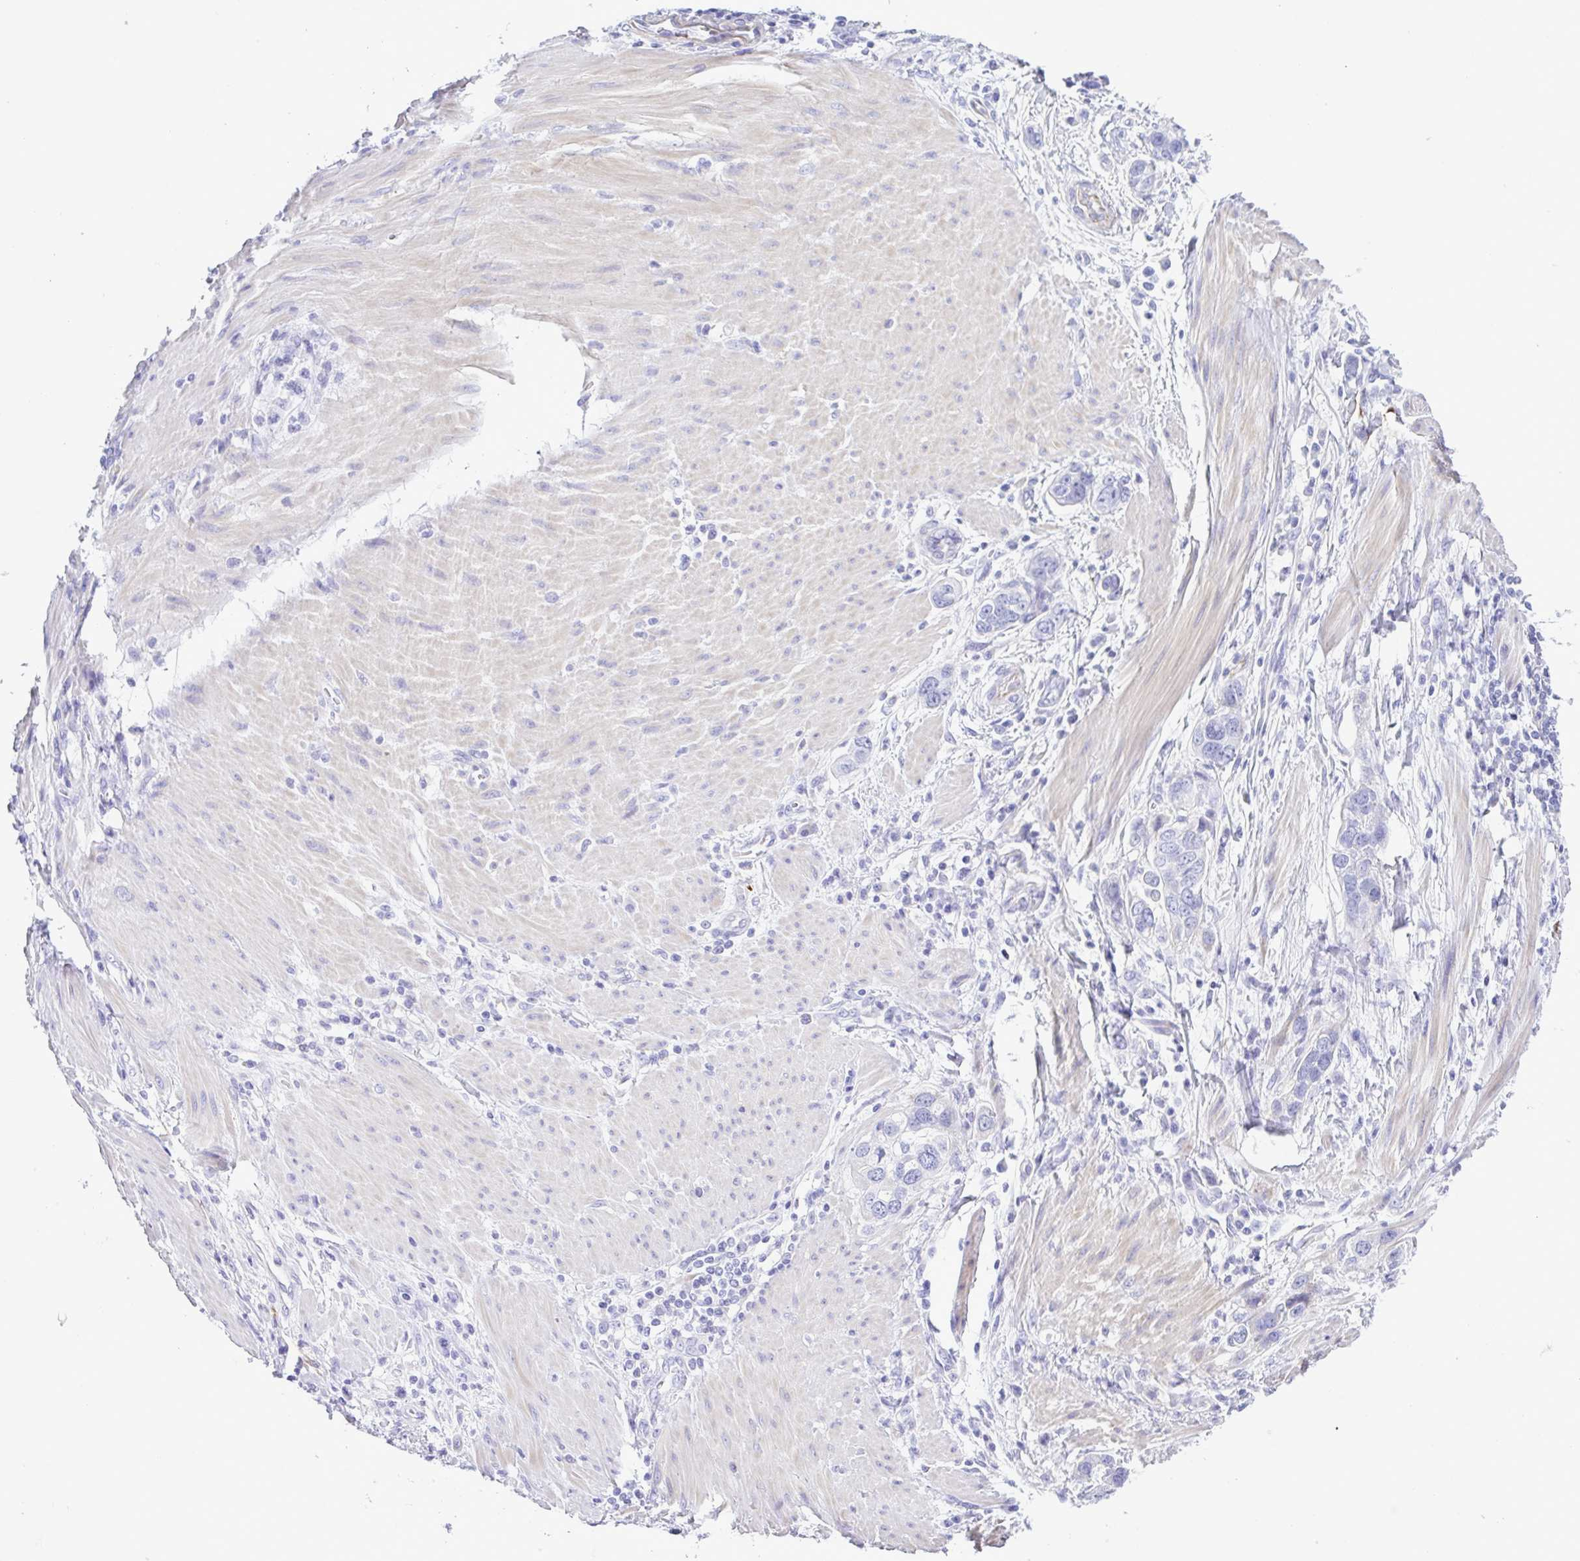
{"staining": {"intensity": "negative", "quantity": "none", "location": "none"}, "tissue": "stomach cancer", "cell_type": "Tumor cells", "image_type": "cancer", "snomed": [{"axis": "morphology", "description": "Adenocarcinoma, NOS"}, {"axis": "topography", "description": "Stomach, lower"}], "caption": "IHC image of neoplastic tissue: human stomach cancer (adenocarcinoma) stained with DAB (3,3'-diaminobenzidine) exhibits no significant protein expression in tumor cells.", "gene": "GPR182", "patient": {"sex": "female", "age": 93}}